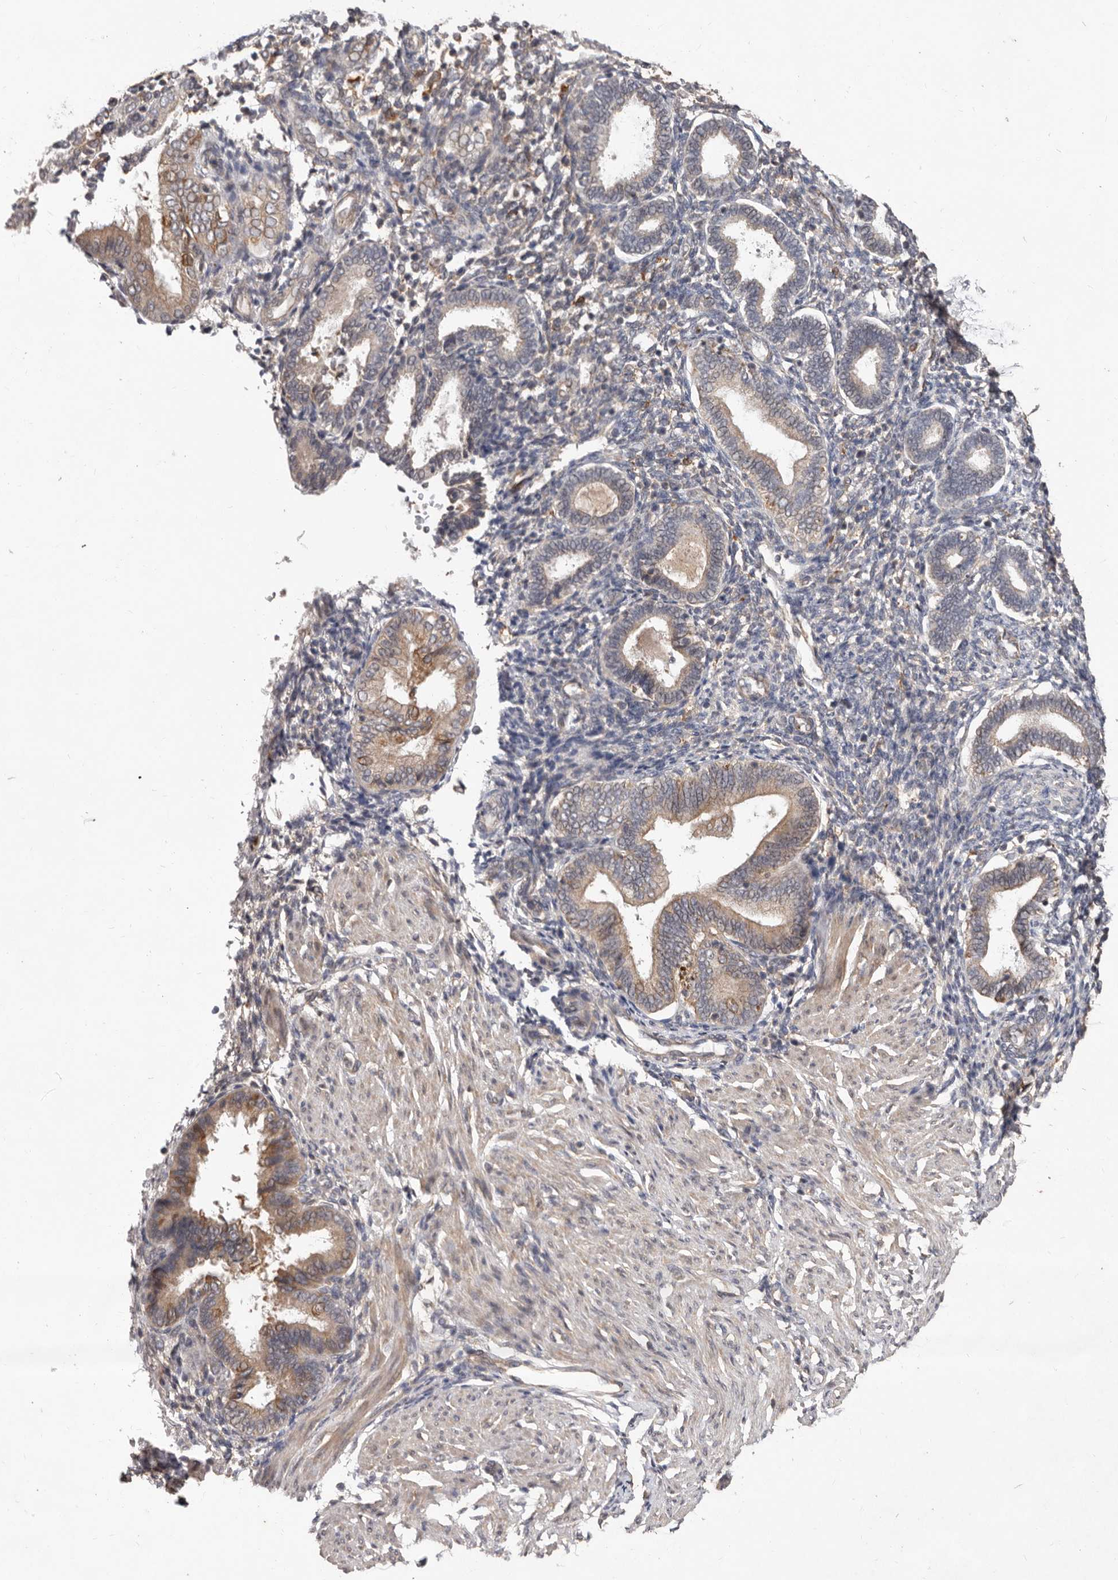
{"staining": {"intensity": "negative", "quantity": "none", "location": "none"}, "tissue": "endometrium", "cell_type": "Cells in endometrial stroma", "image_type": "normal", "snomed": [{"axis": "morphology", "description": "Normal tissue, NOS"}, {"axis": "topography", "description": "Endometrium"}], "caption": "Immunohistochemistry (IHC) of benign human endometrium demonstrates no expression in cells in endometrial stroma. (Brightfield microscopy of DAB (3,3'-diaminobenzidine) immunohistochemistry at high magnification).", "gene": "RSPO2", "patient": {"sex": "female", "age": 53}}